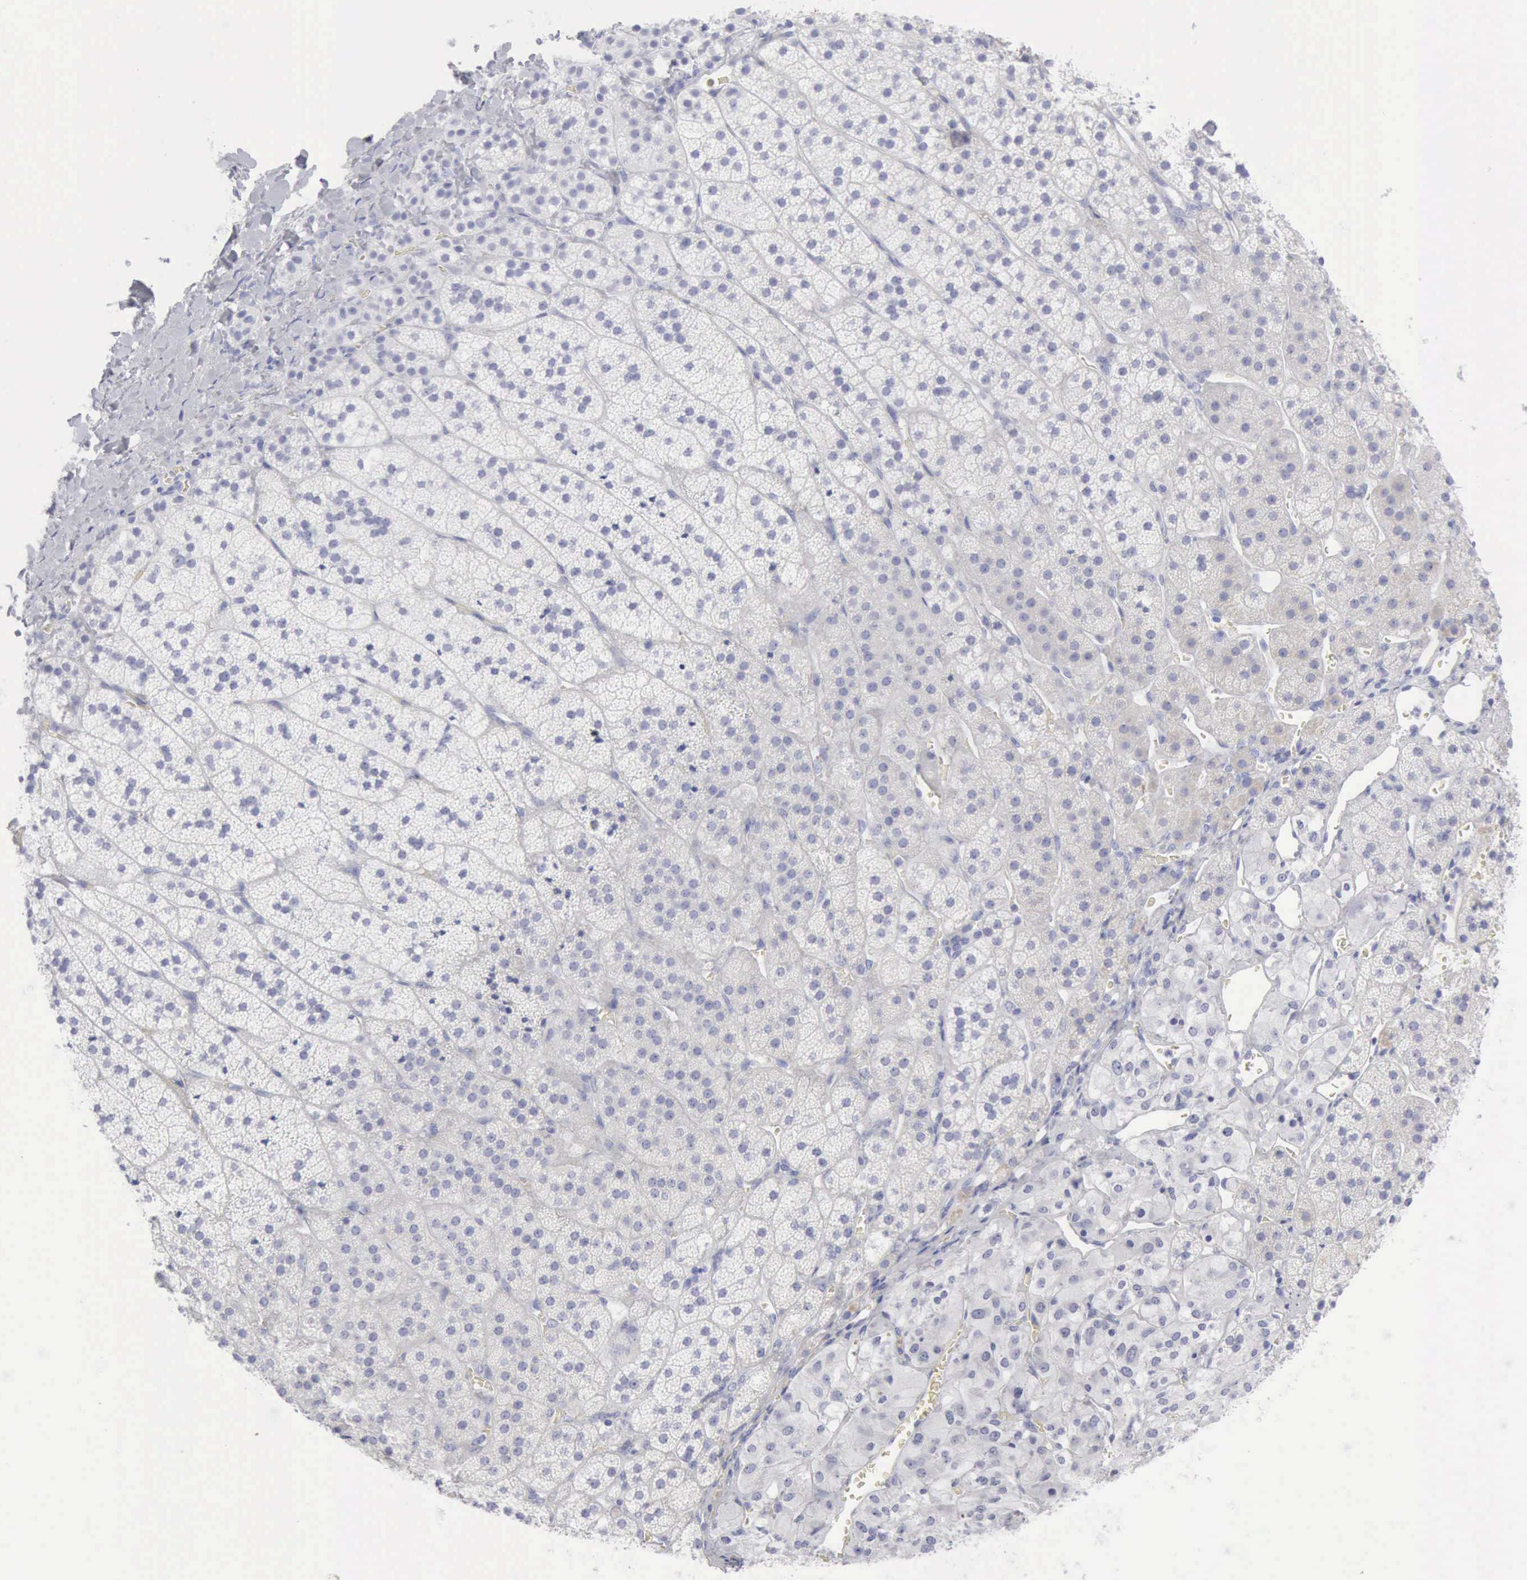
{"staining": {"intensity": "negative", "quantity": "none", "location": "none"}, "tissue": "adrenal gland", "cell_type": "Glandular cells", "image_type": "normal", "snomed": [{"axis": "morphology", "description": "Normal tissue, NOS"}, {"axis": "topography", "description": "Adrenal gland"}], "caption": "This is a histopathology image of IHC staining of benign adrenal gland, which shows no expression in glandular cells.", "gene": "KRT5", "patient": {"sex": "female", "age": 44}}